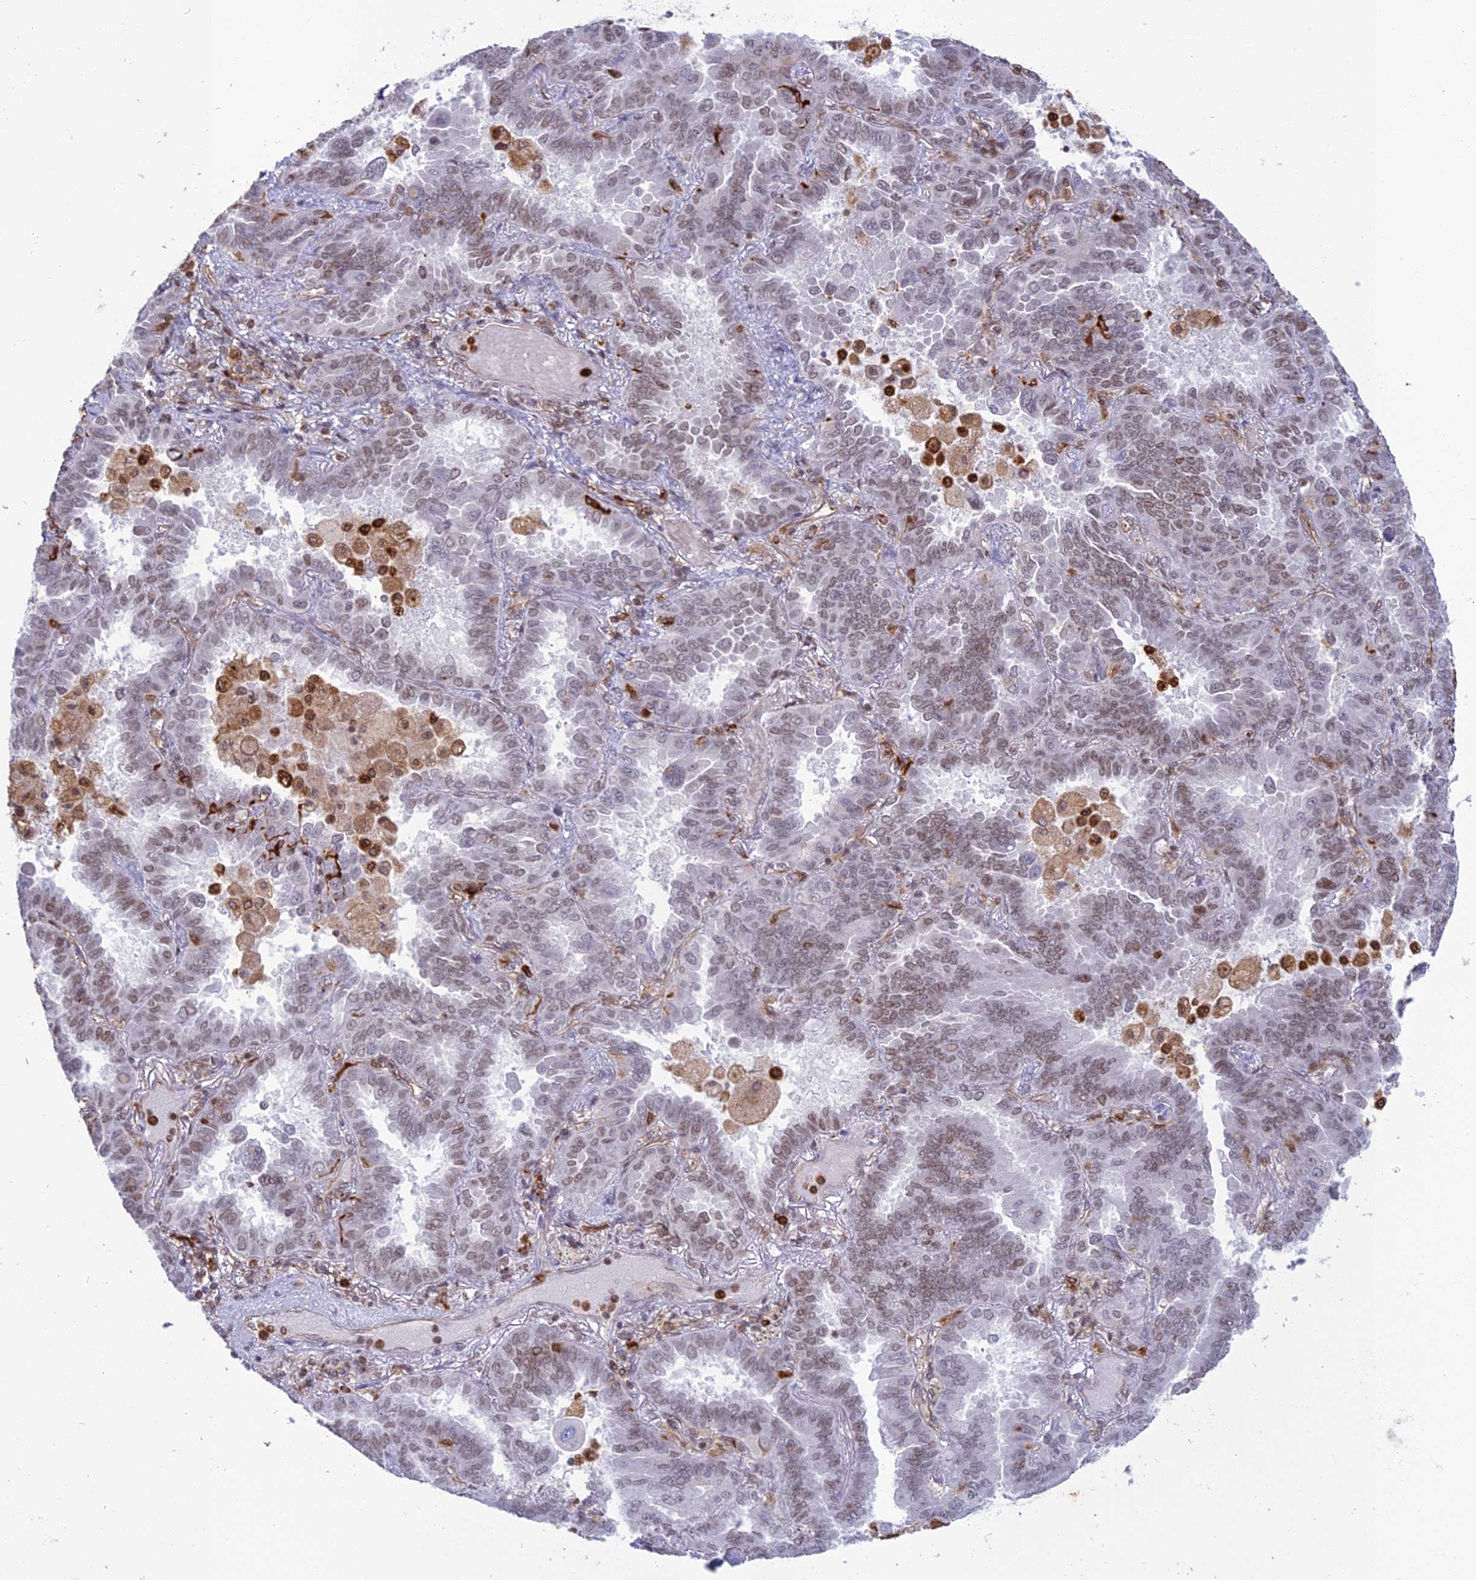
{"staining": {"intensity": "weak", "quantity": "25%-75%", "location": "nuclear"}, "tissue": "lung cancer", "cell_type": "Tumor cells", "image_type": "cancer", "snomed": [{"axis": "morphology", "description": "Adenocarcinoma, NOS"}, {"axis": "topography", "description": "Lung"}], "caption": "IHC staining of lung cancer (adenocarcinoma), which displays low levels of weak nuclear positivity in approximately 25%-75% of tumor cells indicating weak nuclear protein positivity. The staining was performed using DAB (3,3'-diaminobenzidine) (brown) for protein detection and nuclei were counterstained in hematoxylin (blue).", "gene": "APOBR", "patient": {"sex": "male", "age": 64}}